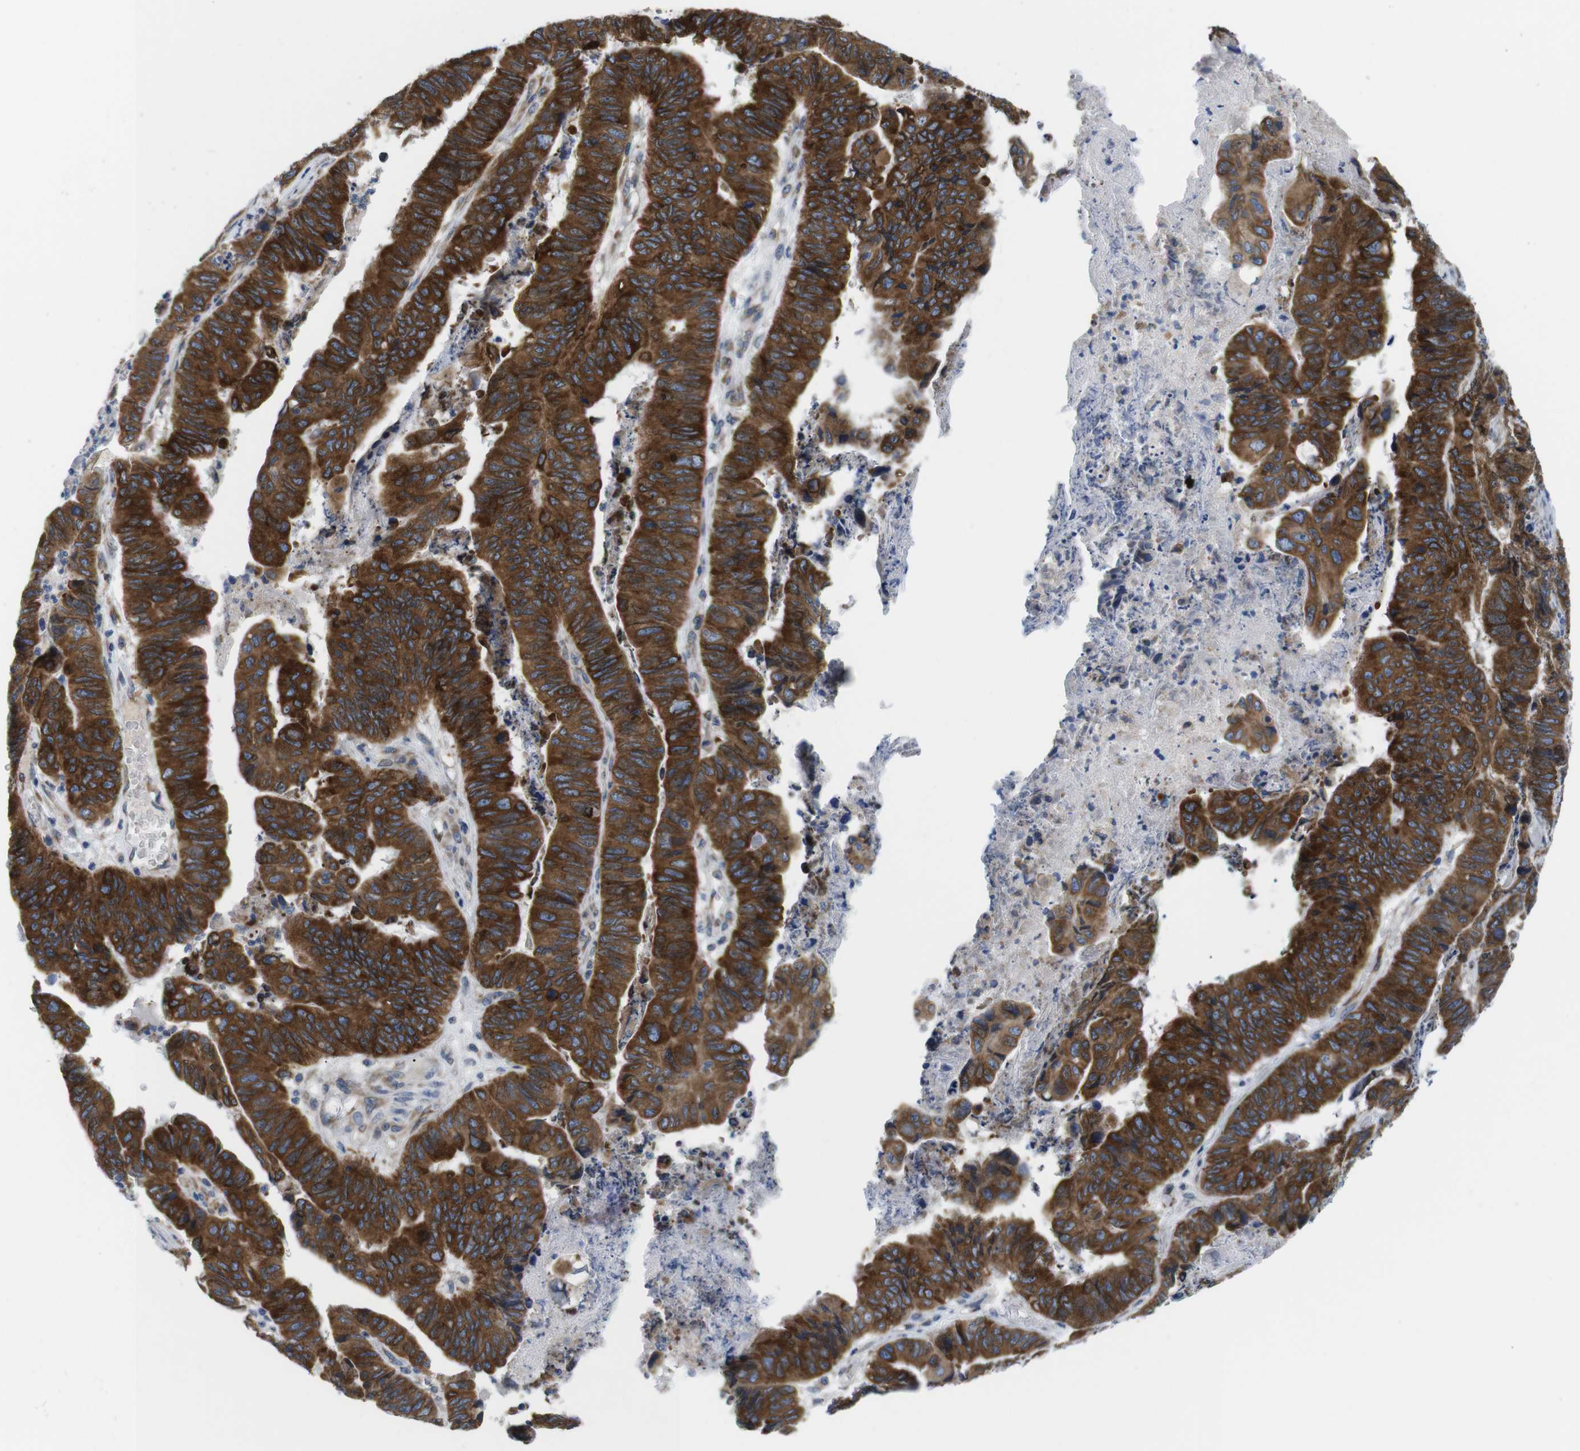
{"staining": {"intensity": "strong", "quantity": ">75%", "location": "cytoplasmic/membranous"}, "tissue": "stomach cancer", "cell_type": "Tumor cells", "image_type": "cancer", "snomed": [{"axis": "morphology", "description": "Adenocarcinoma, NOS"}, {"axis": "topography", "description": "Stomach, lower"}], "caption": "Stomach adenocarcinoma was stained to show a protein in brown. There is high levels of strong cytoplasmic/membranous expression in approximately >75% of tumor cells. The staining was performed using DAB, with brown indicating positive protein expression. Nuclei are stained blue with hematoxylin.", "gene": "HACD3", "patient": {"sex": "male", "age": 77}}